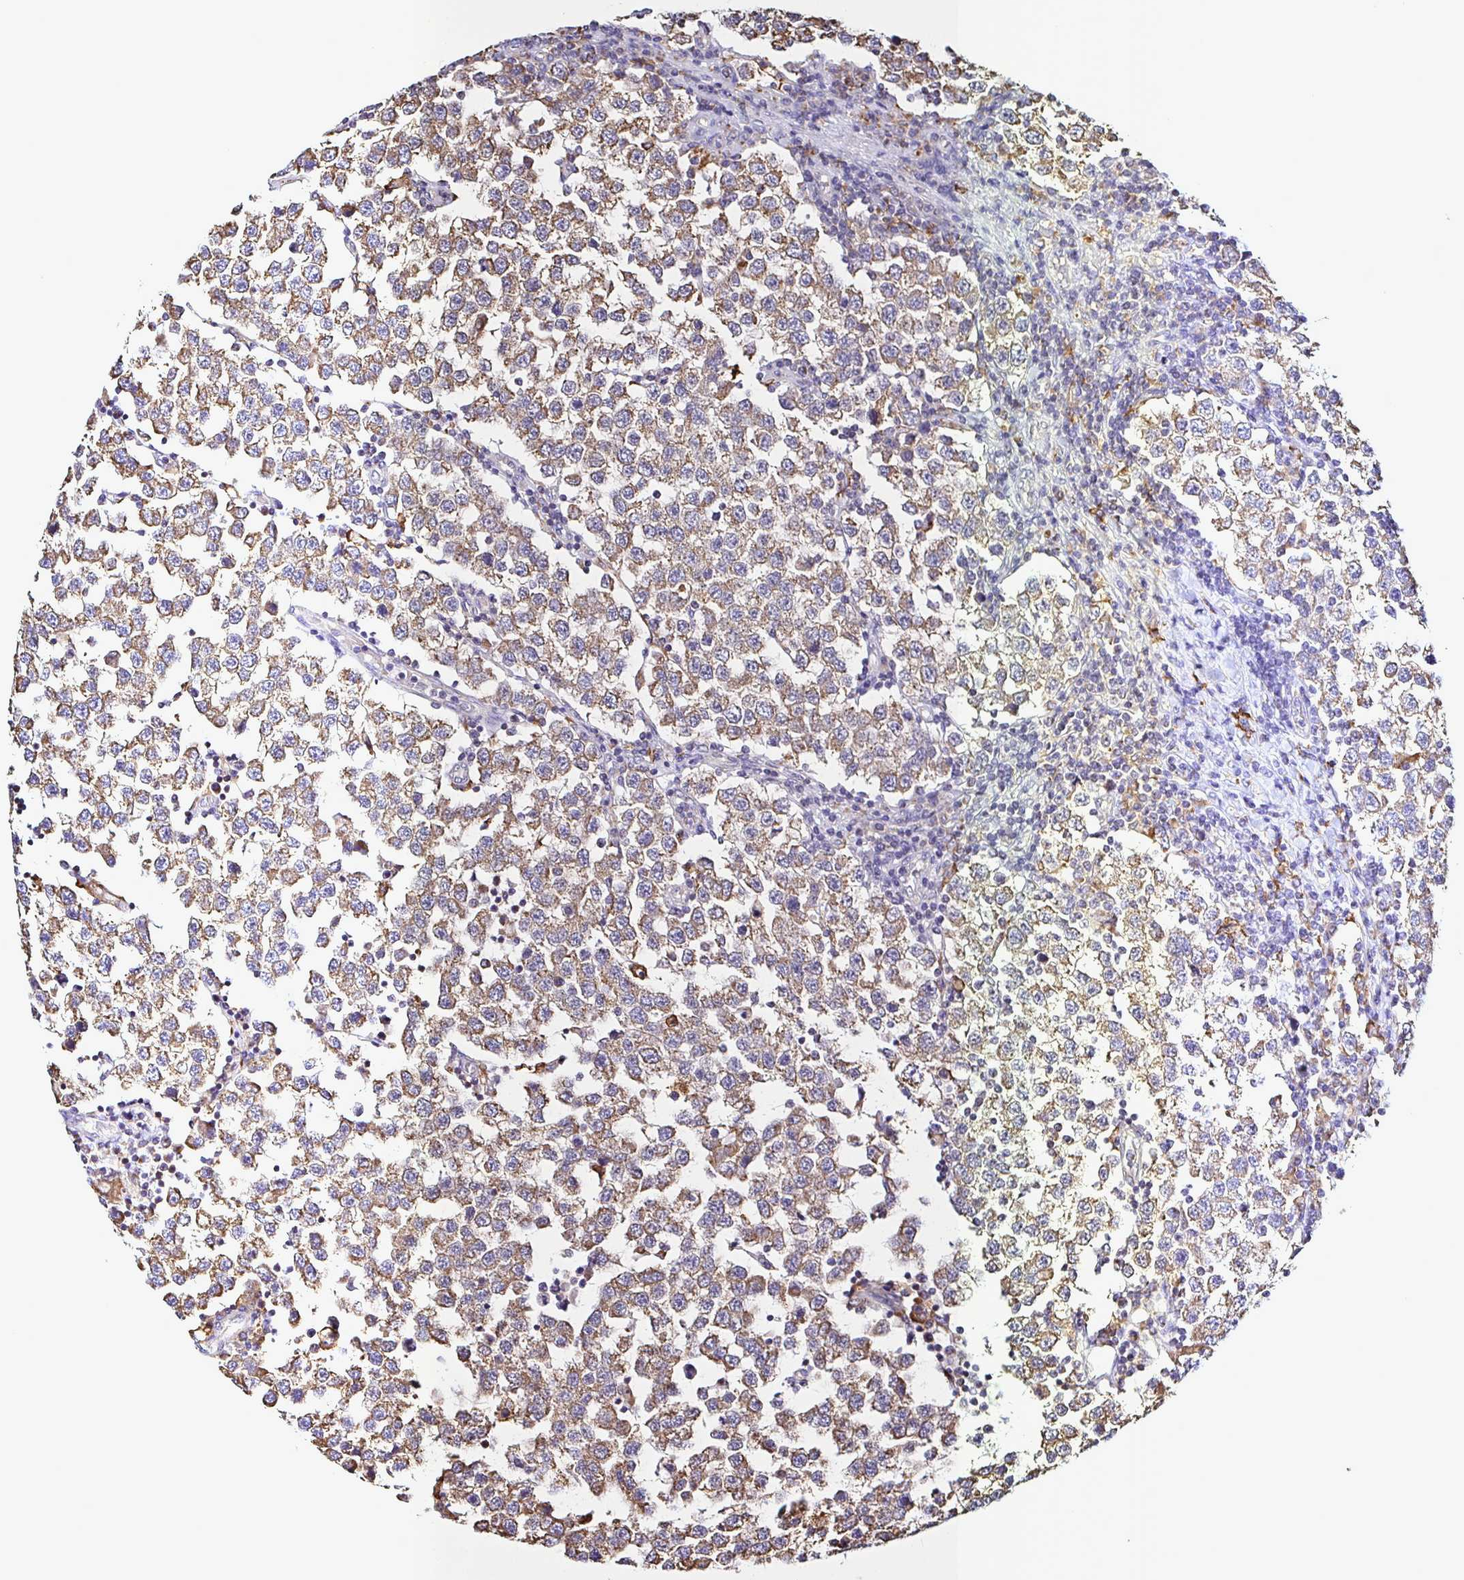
{"staining": {"intensity": "moderate", "quantity": ">75%", "location": "cytoplasmic/membranous"}, "tissue": "testis cancer", "cell_type": "Tumor cells", "image_type": "cancer", "snomed": [{"axis": "morphology", "description": "Seminoma, NOS"}, {"axis": "topography", "description": "Testis"}], "caption": "Tumor cells display medium levels of moderate cytoplasmic/membranous staining in about >75% of cells in testis cancer (seminoma). (brown staining indicates protein expression, while blue staining denotes nuclei).", "gene": "MSR1", "patient": {"sex": "male", "age": 34}}